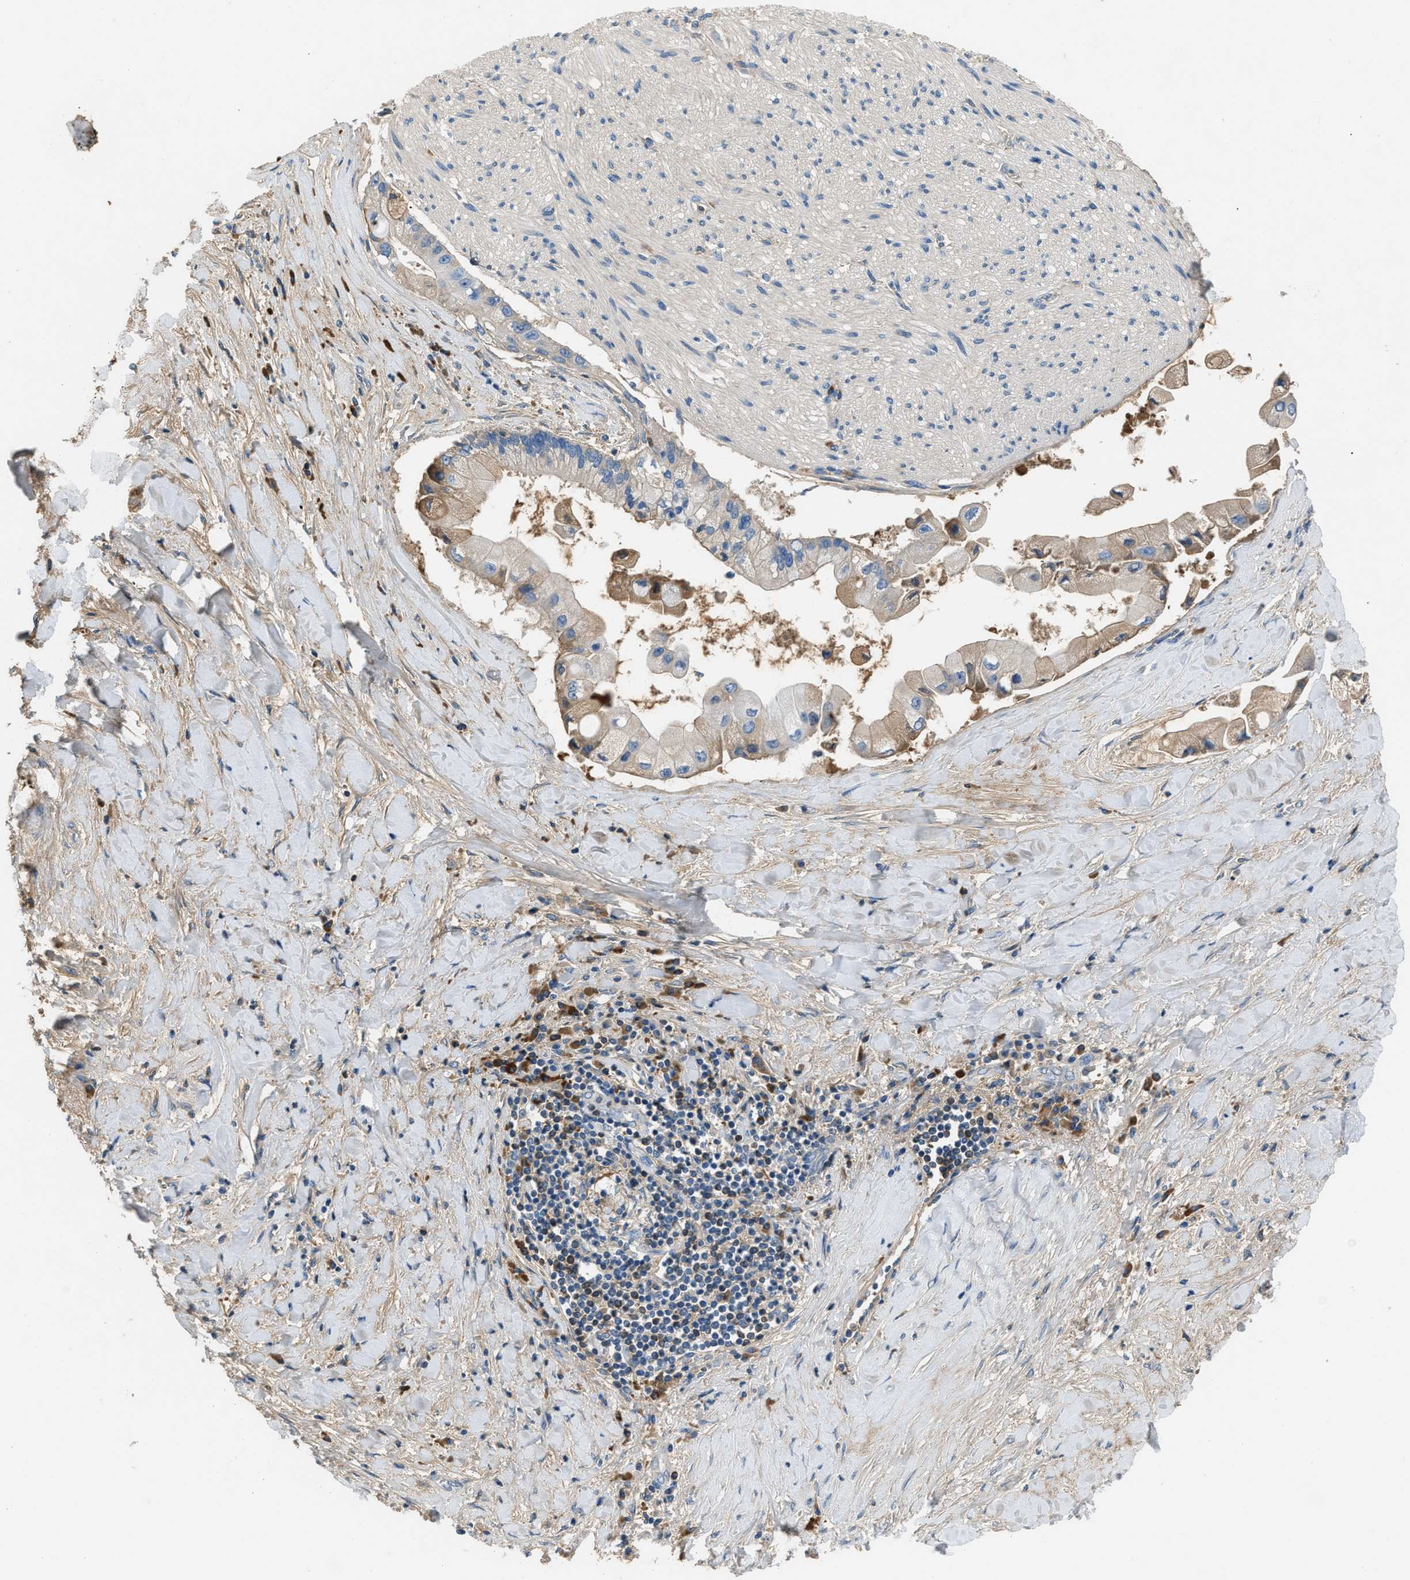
{"staining": {"intensity": "weak", "quantity": "<25%", "location": "cytoplasmic/membranous"}, "tissue": "liver cancer", "cell_type": "Tumor cells", "image_type": "cancer", "snomed": [{"axis": "morphology", "description": "Cholangiocarcinoma"}, {"axis": "topography", "description": "Liver"}], "caption": "Immunohistochemistry (IHC) micrograph of liver cholangiocarcinoma stained for a protein (brown), which demonstrates no positivity in tumor cells.", "gene": "STC1", "patient": {"sex": "male", "age": 50}}